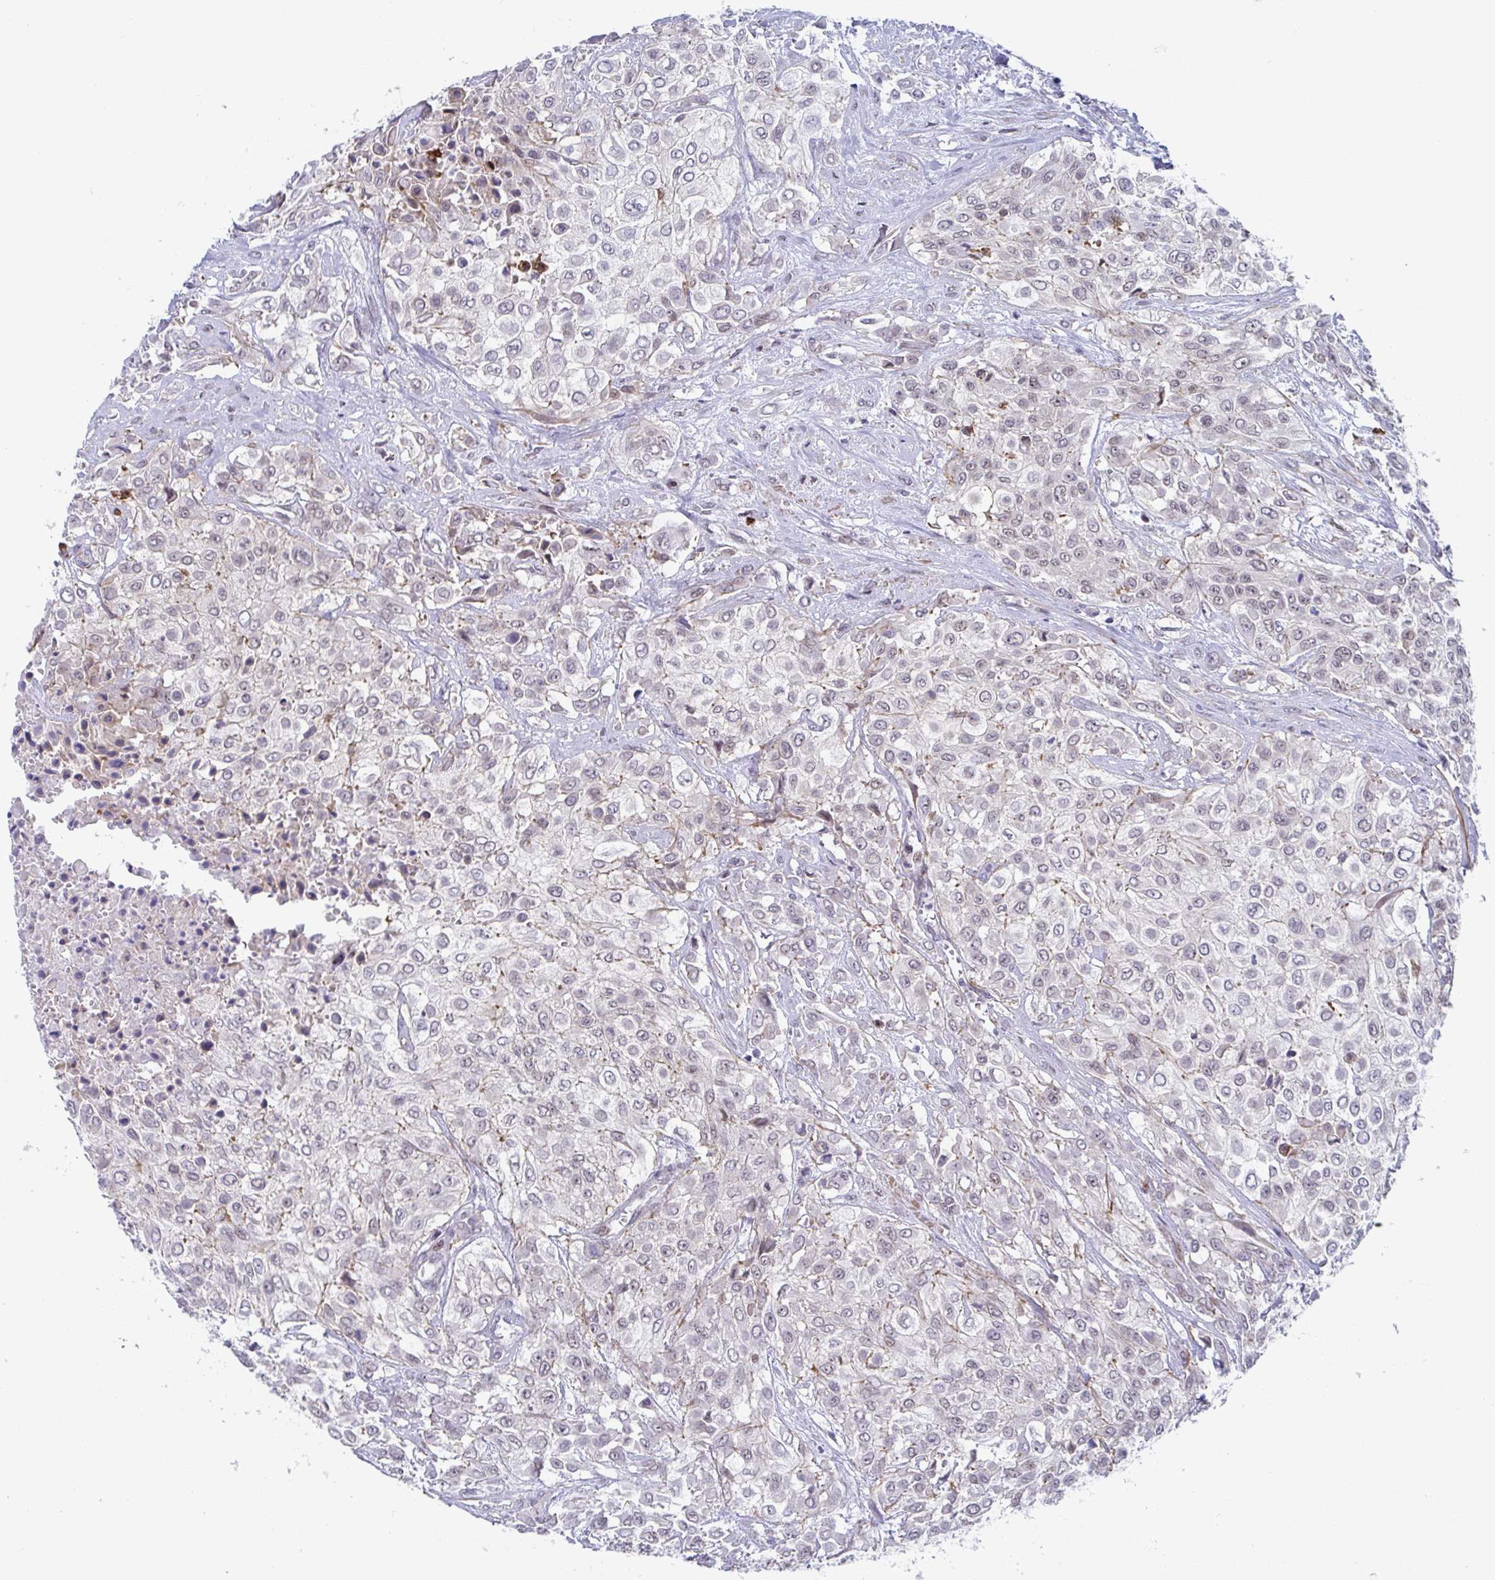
{"staining": {"intensity": "weak", "quantity": "<25%", "location": "nuclear"}, "tissue": "urothelial cancer", "cell_type": "Tumor cells", "image_type": "cancer", "snomed": [{"axis": "morphology", "description": "Urothelial carcinoma, High grade"}, {"axis": "topography", "description": "Urinary bladder"}], "caption": "Tumor cells show no significant protein staining in urothelial cancer.", "gene": "WDR72", "patient": {"sex": "male", "age": 57}}